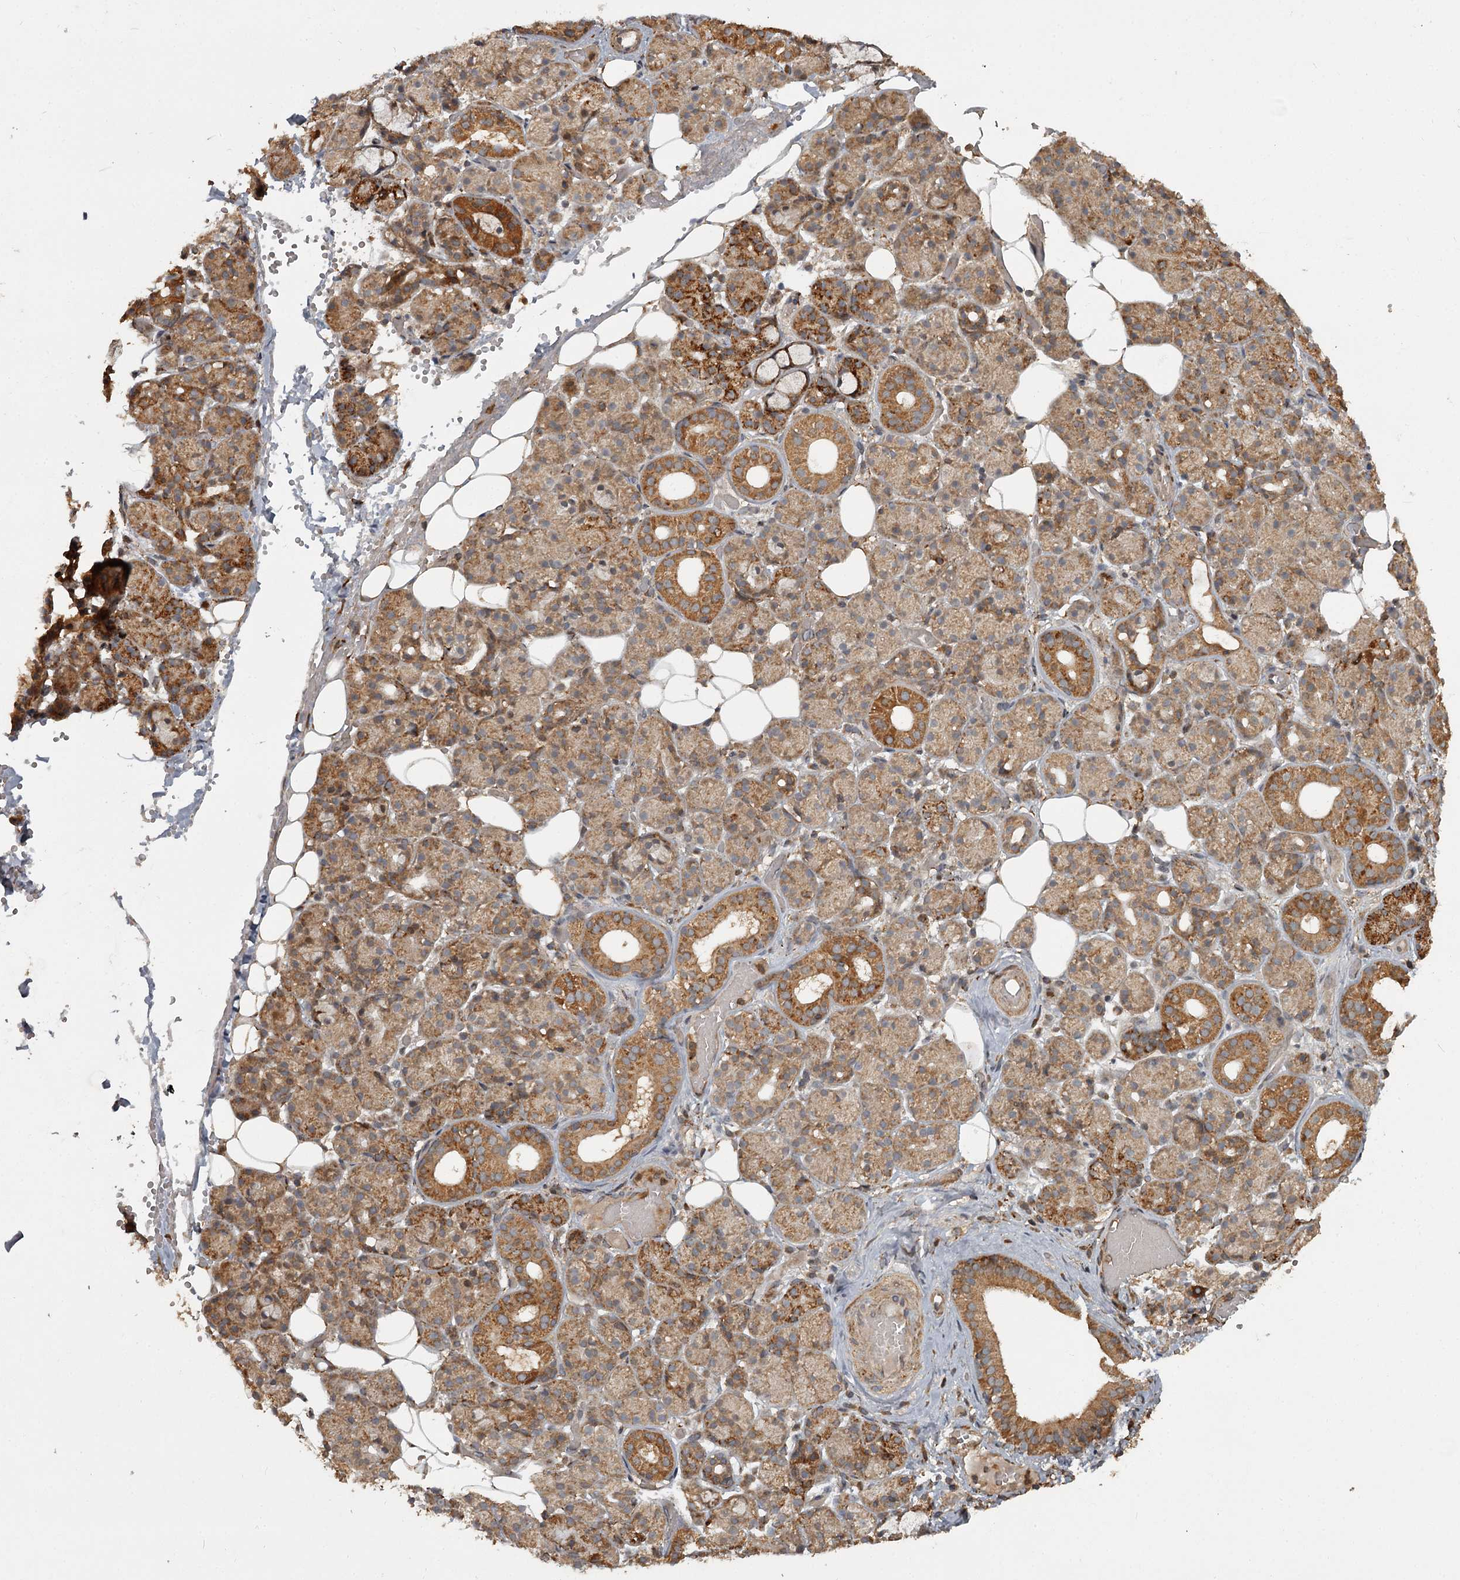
{"staining": {"intensity": "strong", "quantity": "25%-75%", "location": "cytoplasmic/membranous"}, "tissue": "salivary gland", "cell_type": "Glandular cells", "image_type": "normal", "snomed": [{"axis": "morphology", "description": "Normal tissue, NOS"}, {"axis": "topography", "description": "Salivary gland"}], "caption": "High-magnification brightfield microscopy of unremarkable salivary gland stained with DAB (3,3'-diaminobenzidine) (brown) and counterstained with hematoxylin (blue). glandular cells exhibit strong cytoplasmic/membranous positivity is identified in approximately25%-75% of cells. Nuclei are stained in blue.", "gene": "FAXC", "patient": {"sex": "male", "age": 63}}